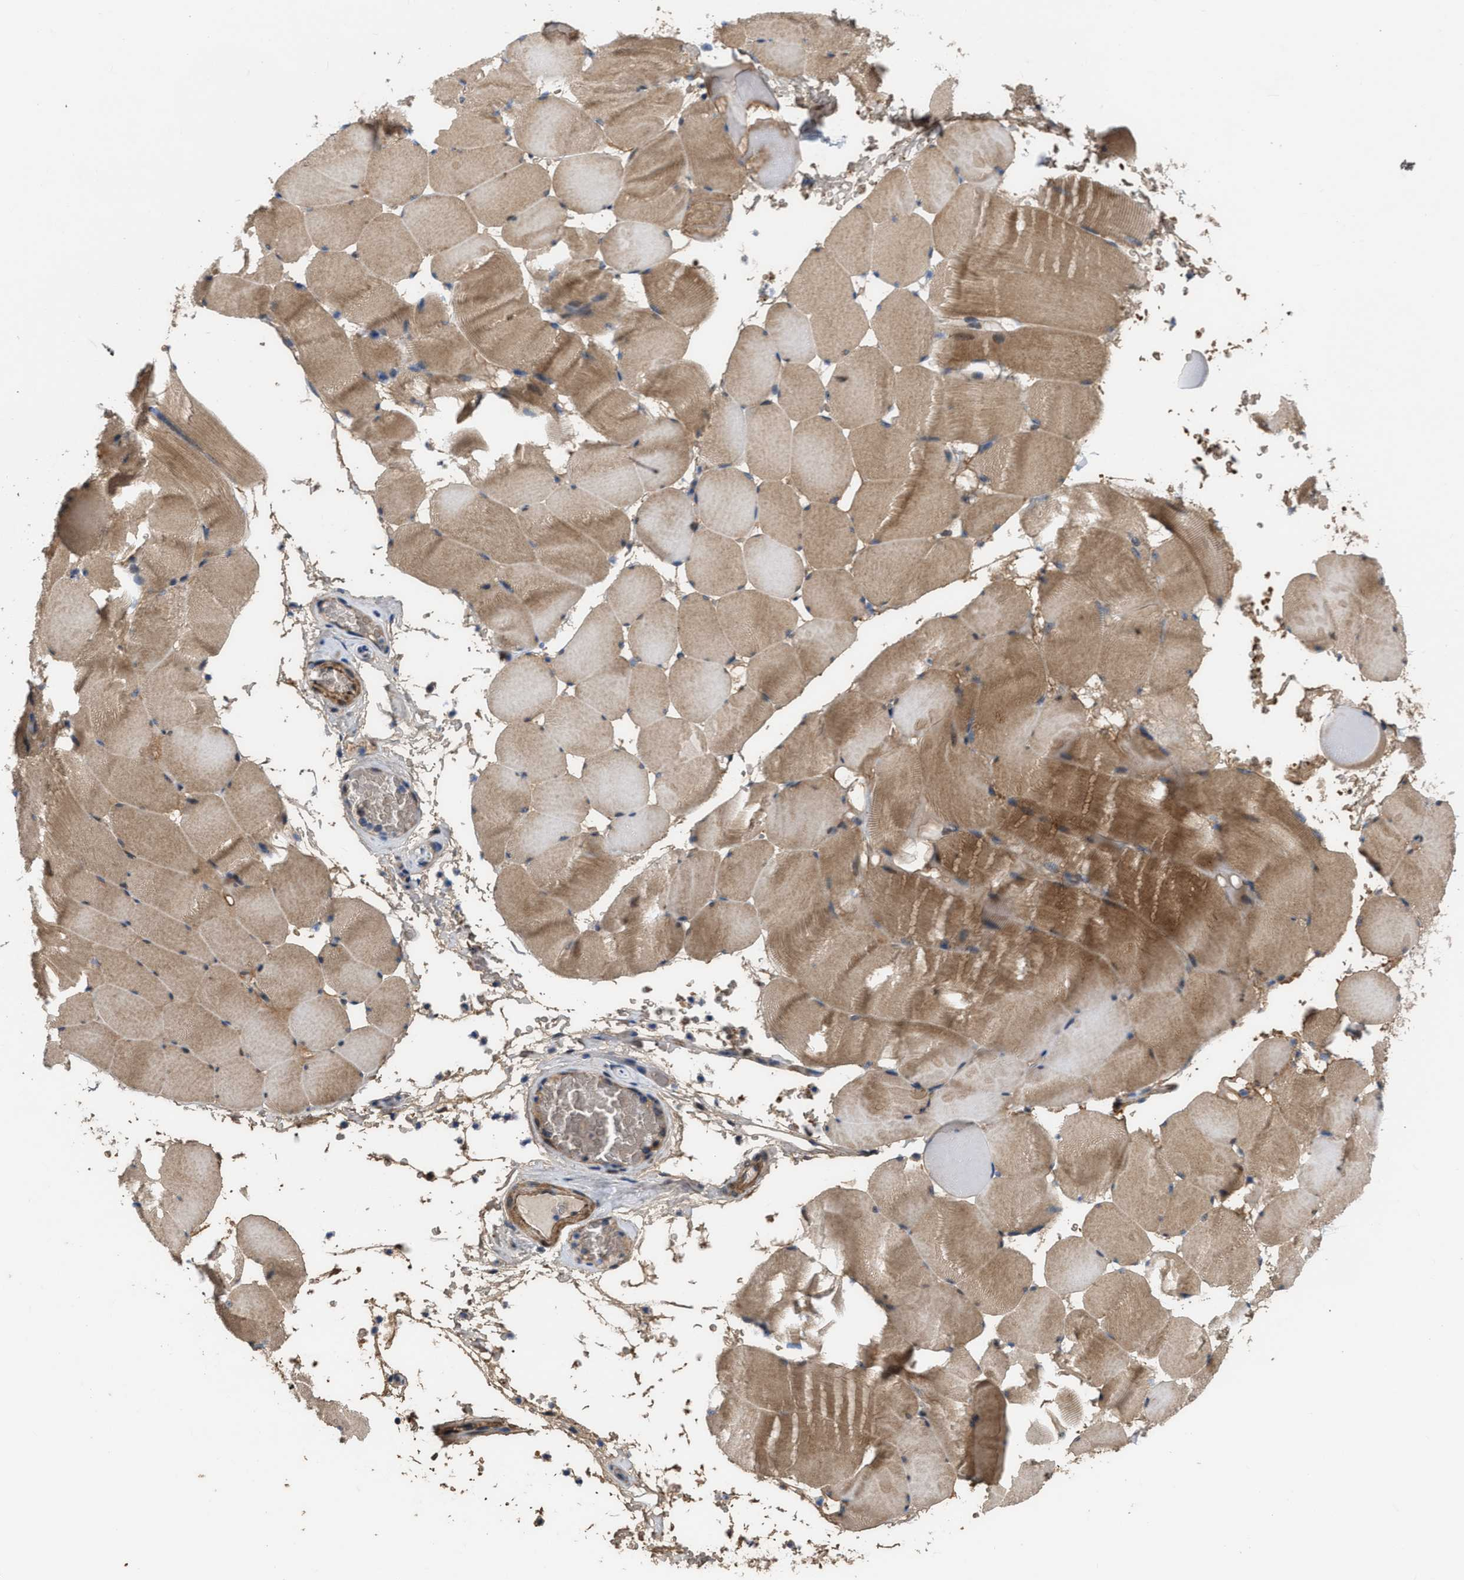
{"staining": {"intensity": "moderate", "quantity": ">75%", "location": "cytoplasmic/membranous"}, "tissue": "skeletal muscle", "cell_type": "Myocytes", "image_type": "normal", "snomed": [{"axis": "morphology", "description": "Normal tissue, NOS"}, {"axis": "topography", "description": "Skeletal muscle"}], "caption": "Brown immunohistochemical staining in unremarkable skeletal muscle demonstrates moderate cytoplasmic/membranous positivity in approximately >75% of myocytes. The staining is performed using DAB (3,3'-diaminobenzidine) brown chromogen to label protein expression. The nuclei are counter-stained blue using hematoxylin.", "gene": "POLR1F", "patient": {"sex": "male", "age": 62}}